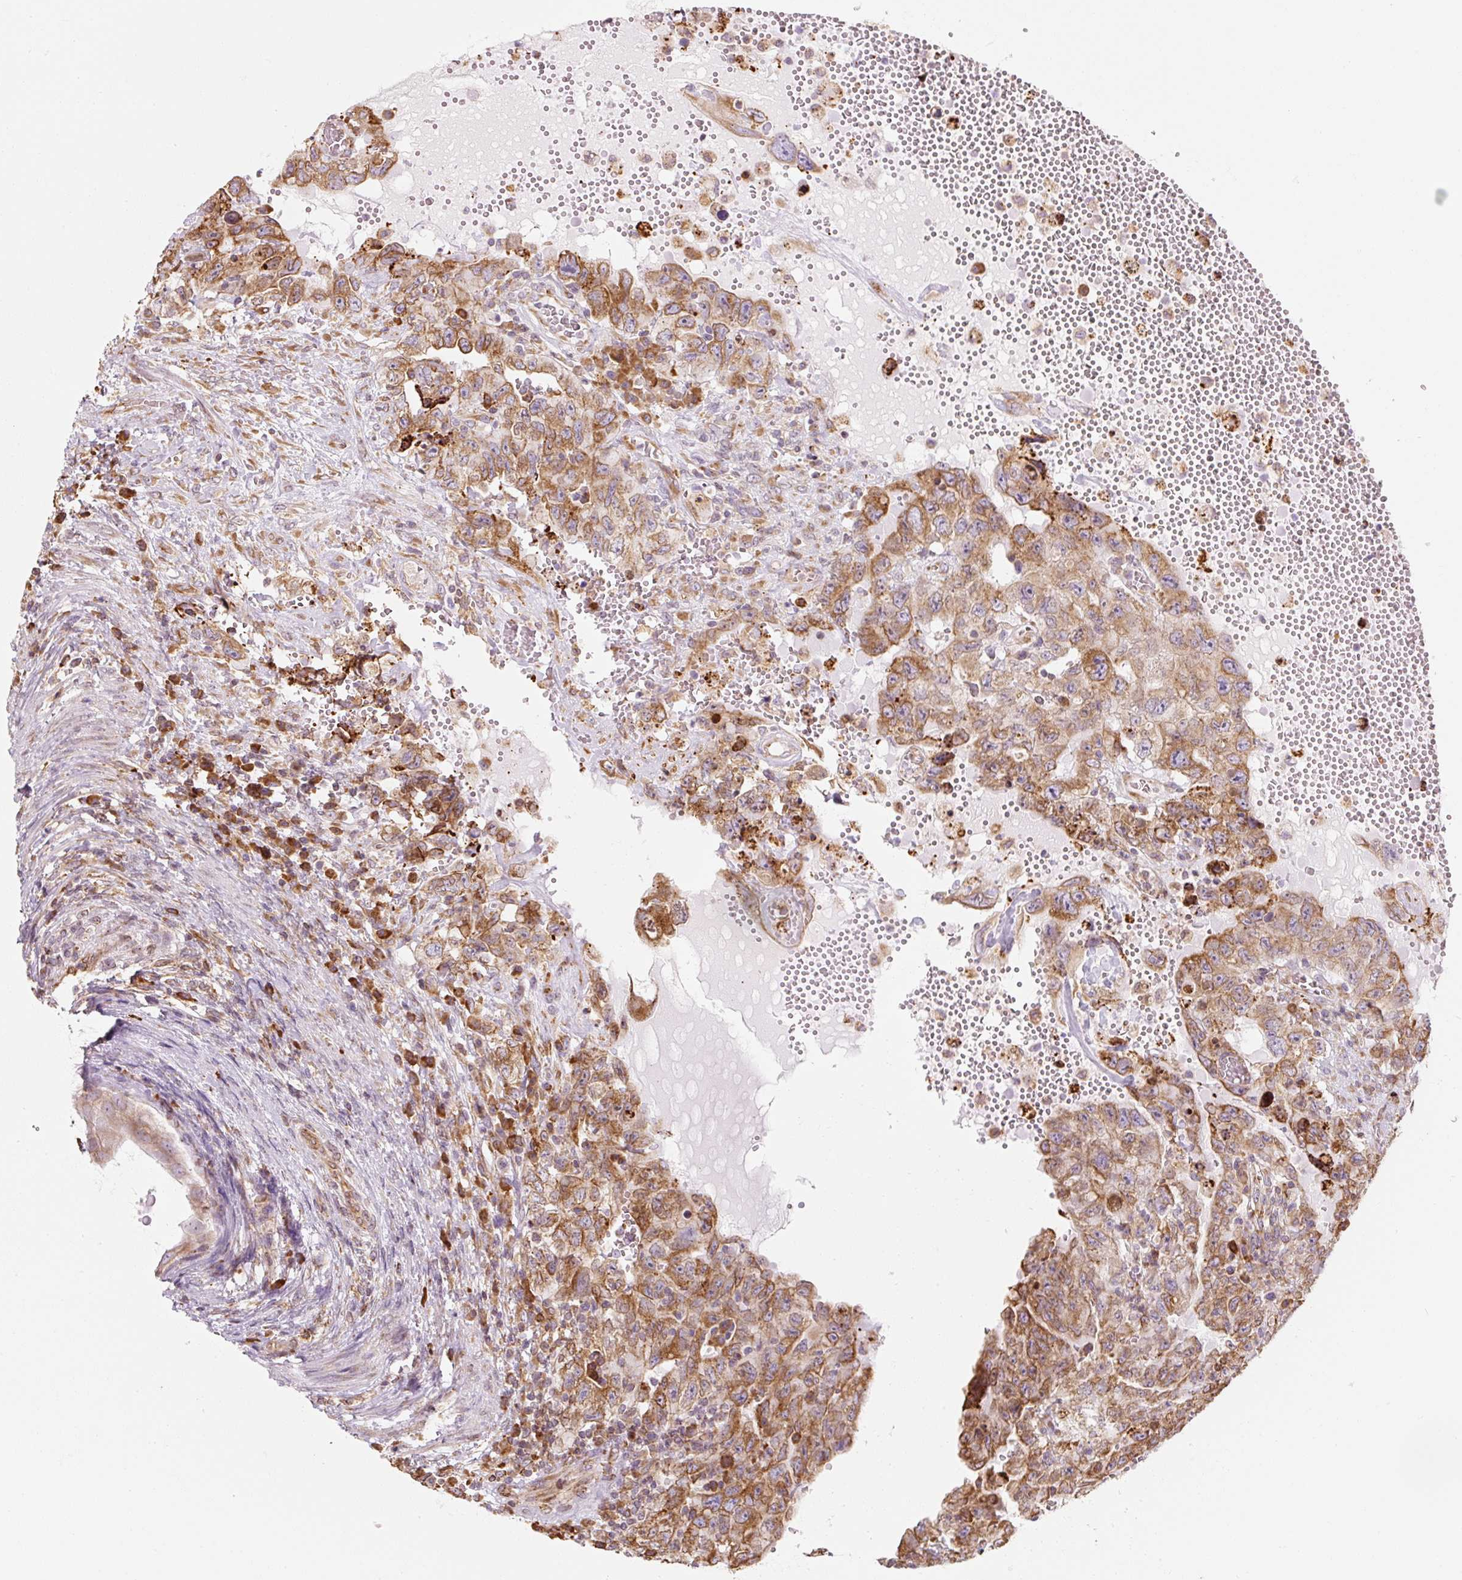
{"staining": {"intensity": "moderate", "quantity": ">75%", "location": "cytoplasmic/membranous"}, "tissue": "testis cancer", "cell_type": "Tumor cells", "image_type": "cancer", "snomed": [{"axis": "morphology", "description": "Carcinoma, Embryonal, NOS"}, {"axis": "topography", "description": "Testis"}], "caption": "Immunohistochemical staining of human testis embryonal carcinoma reveals moderate cytoplasmic/membranous protein expression in approximately >75% of tumor cells.", "gene": "PRKCSH", "patient": {"sex": "male", "age": 26}}